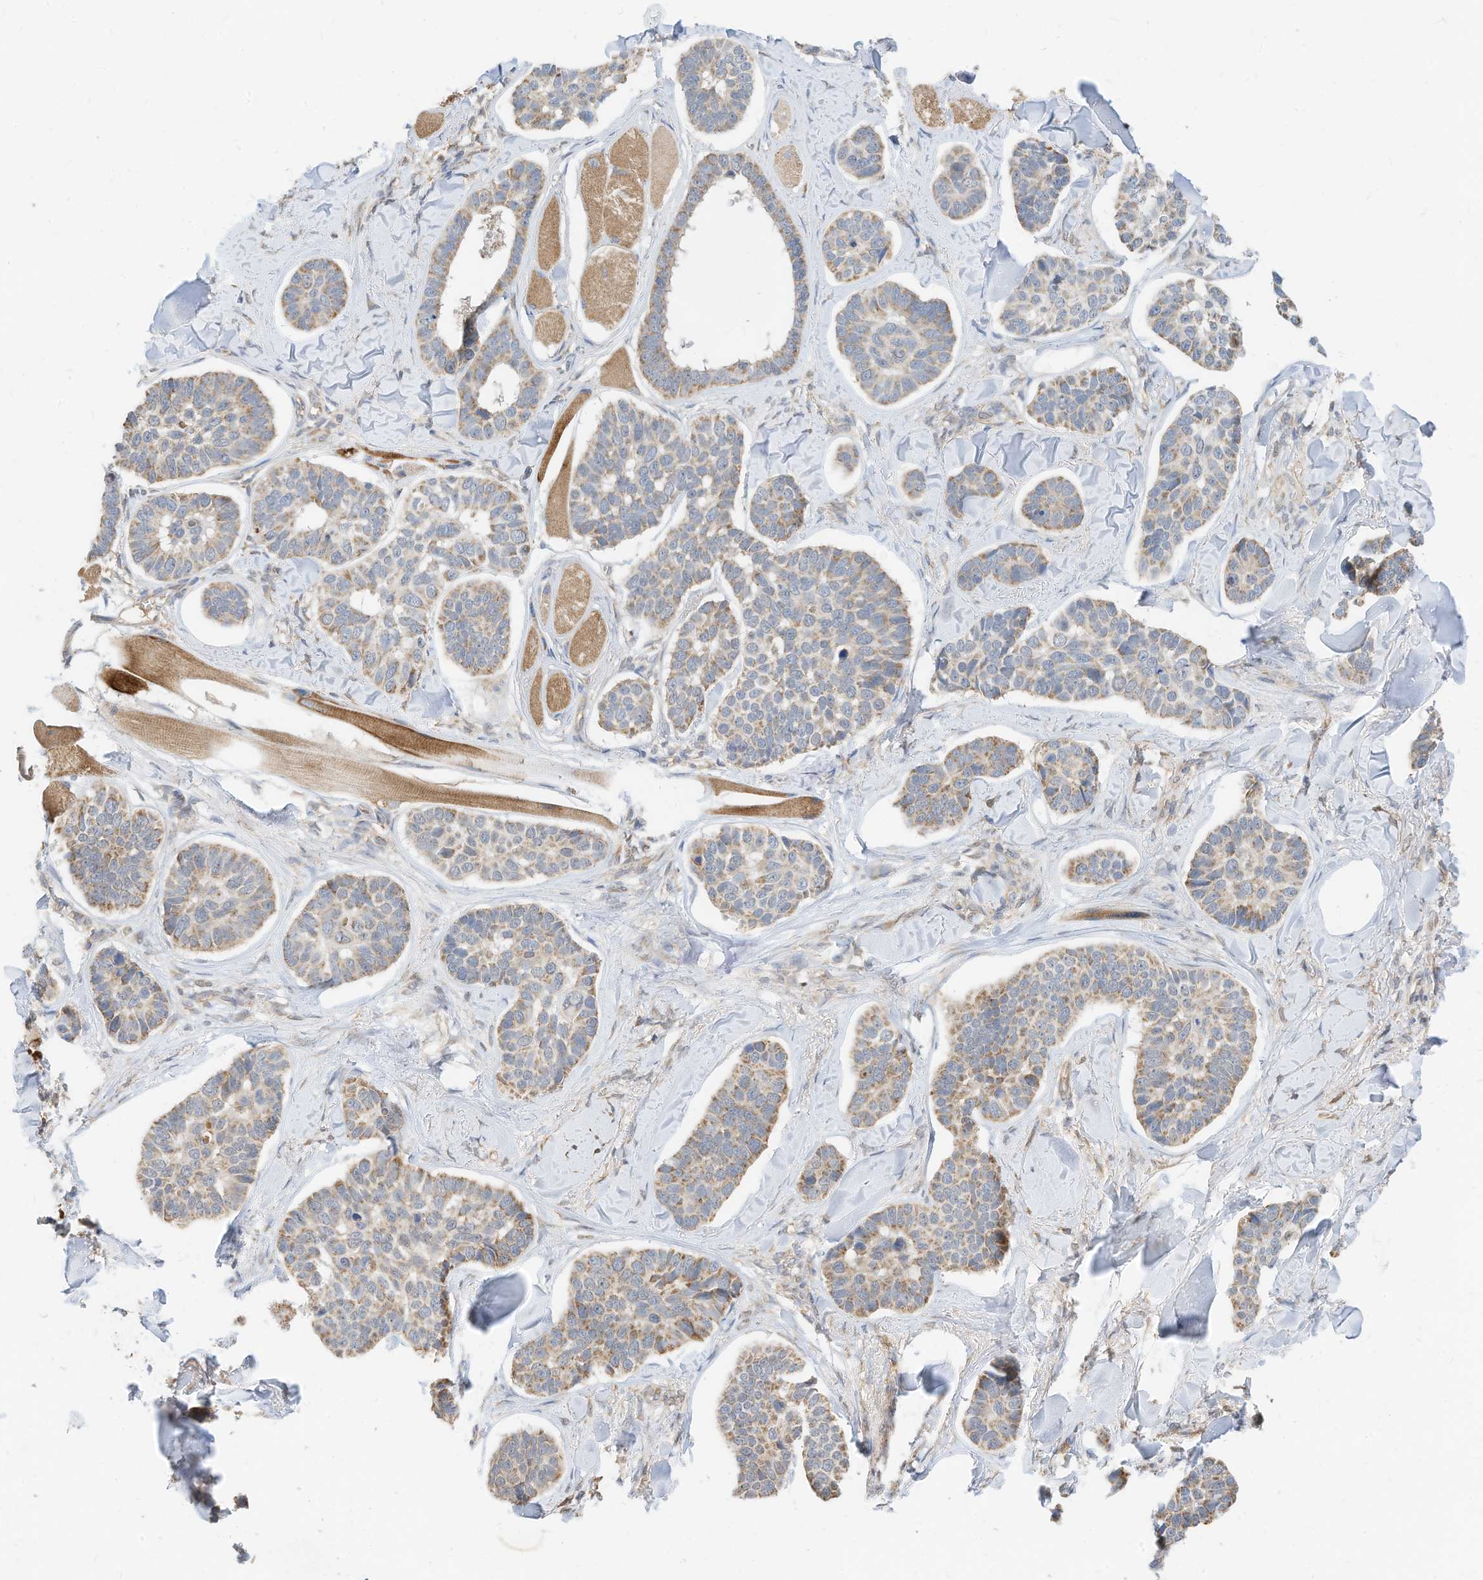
{"staining": {"intensity": "moderate", "quantity": "<25%", "location": "cytoplasmic/membranous"}, "tissue": "skin cancer", "cell_type": "Tumor cells", "image_type": "cancer", "snomed": [{"axis": "morphology", "description": "Basal cell carcinoma"}, {"axis": "topography", "description": "Skin"}], "caption": "A histopathology image of human skin cancer (basal cell carcinoma) stained for a protein exhibits moderate cytoplasmic/membranous brown staining in tumor cells.", "gene": "METTL6", "patient": {"sex": "male", "age": 62}}